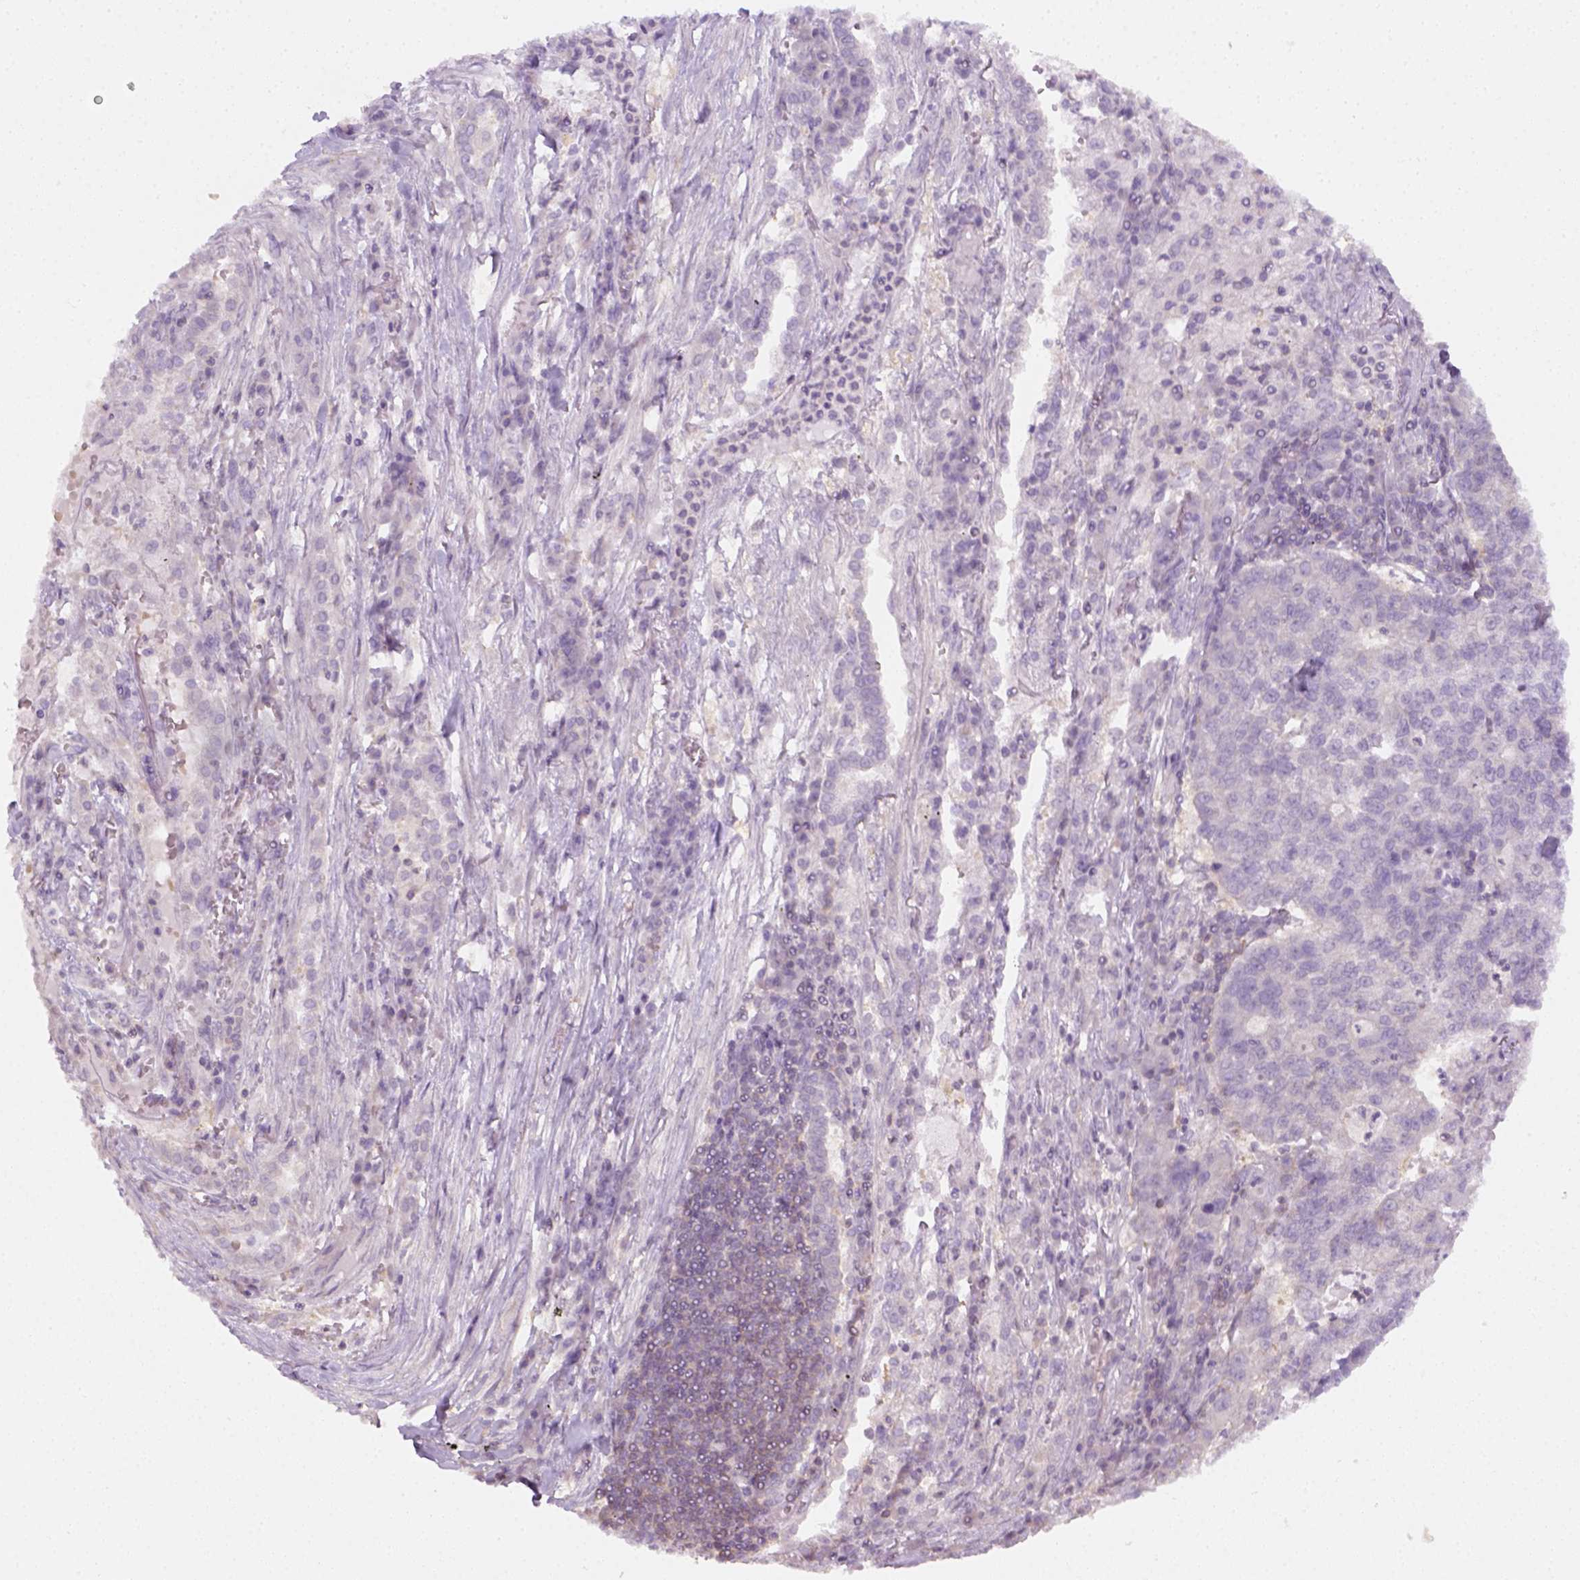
{"staining": {"intensity": "negative", "quantity": "none", "location": "none"}, "tissue": "lung cancer", "cell_type": "Tumor cells", "image_type": "cancer", "snomed": [{"axis": "morphology", "description": "Adenocarcinoma, NOS"}, {"axis": "topography", "description": "Lung"}], "caption": "This is an immunohistochemistry photomicrograph of lung cancer. There is no positivity in tumor cells.", "gene": "EPHB1", "patient": {"sex": "male", "age": 57}}